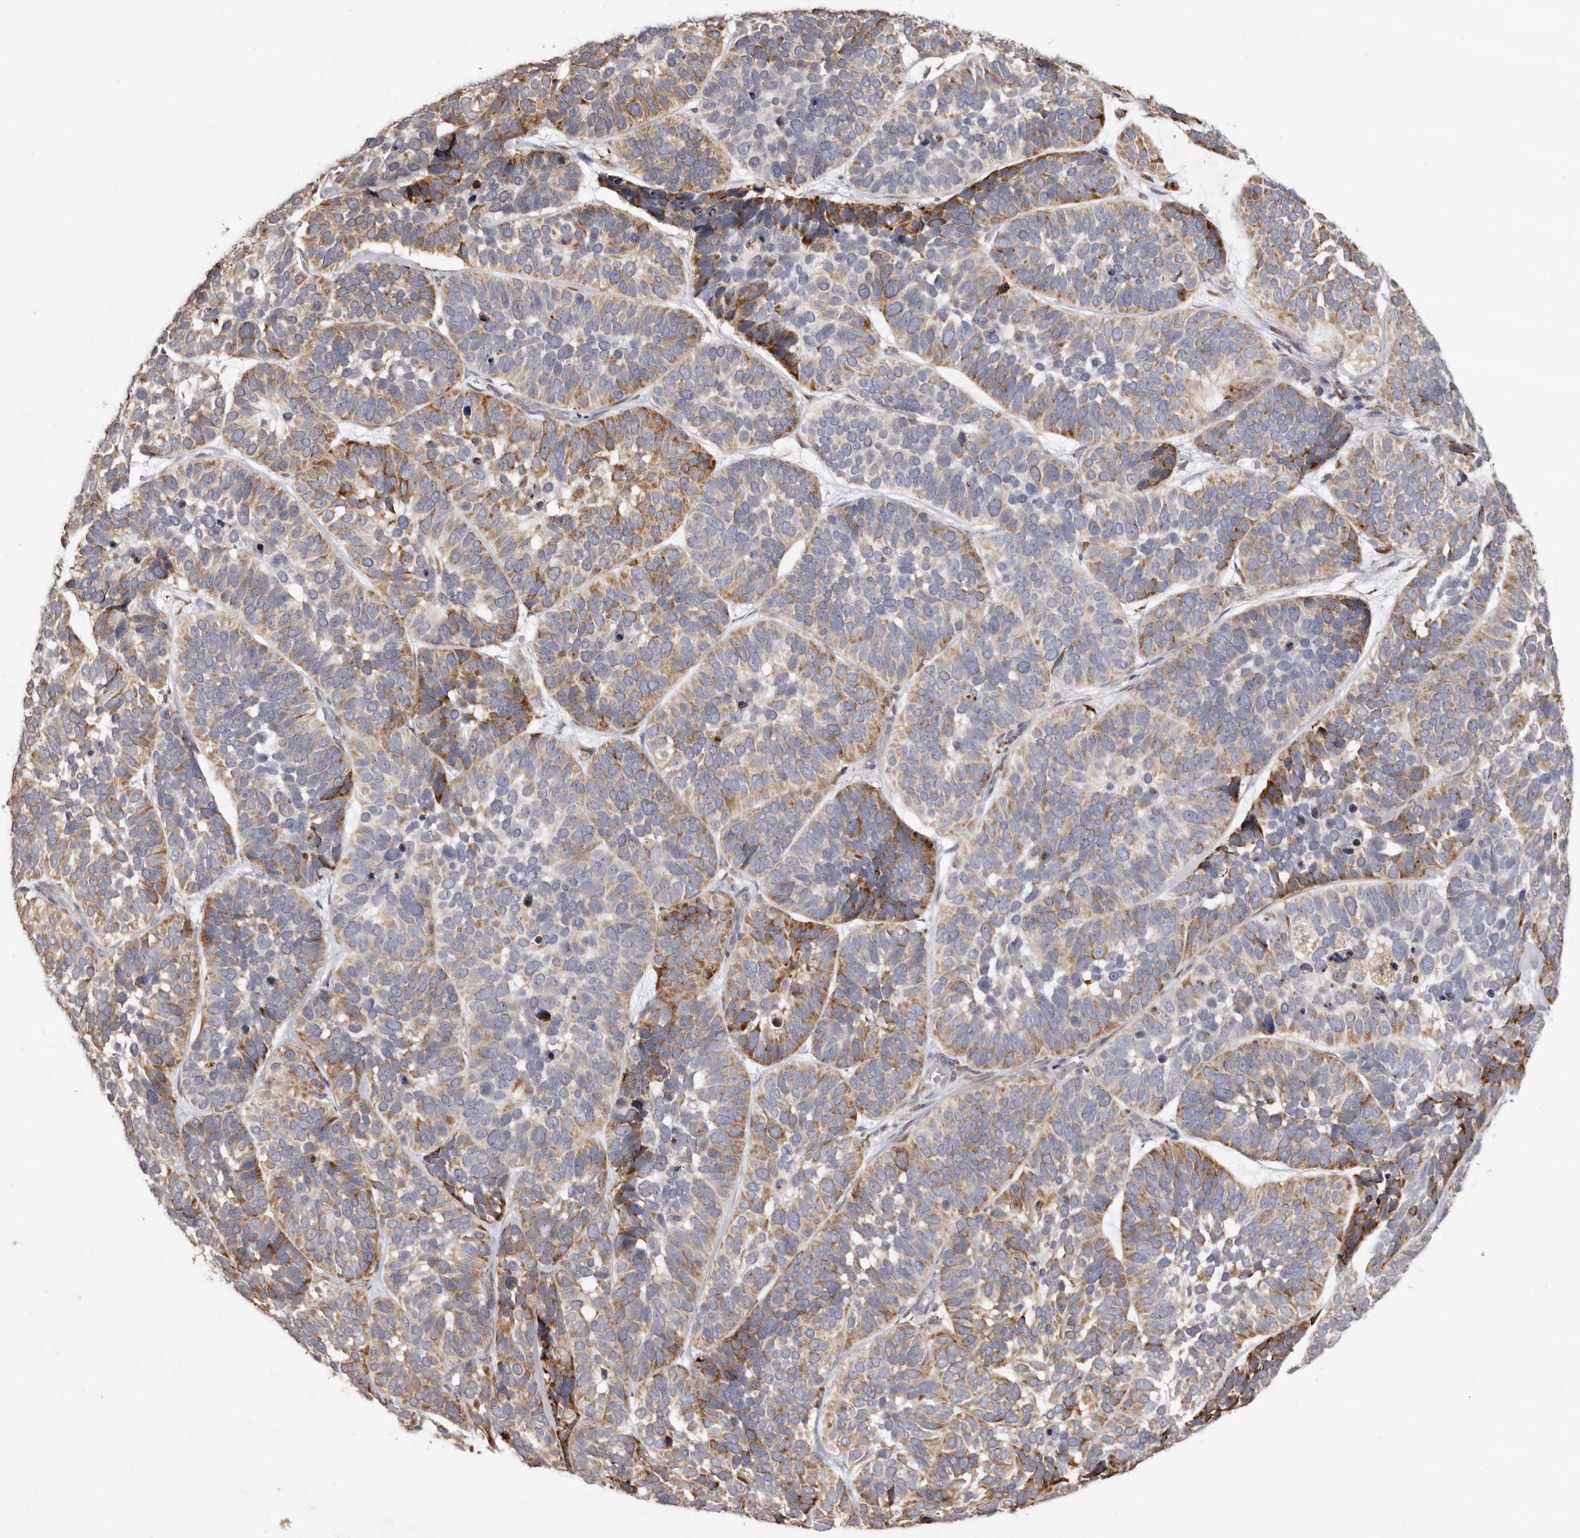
{"staining": {"intensity": "moderate", "quantity": "25%-75%", "location": "cytoplasmic/membranous"}, "tissue": "skin cancer", "cell_type": "Tumor cells", "image_type": "cancer", "snomed": [{"axis": "morphology", "description": "Basal cell carcinoma"}, {"axis": "topography", "description": "Skin"}], "caption": "Protein analysis of skin basal cell carcinoma tissue reveals moderate cytoplasmic/membranous staining in about 25%-75% of tumor cells.", "gene": "PIGX", "patient": {"sex": "male", "age": 62}}